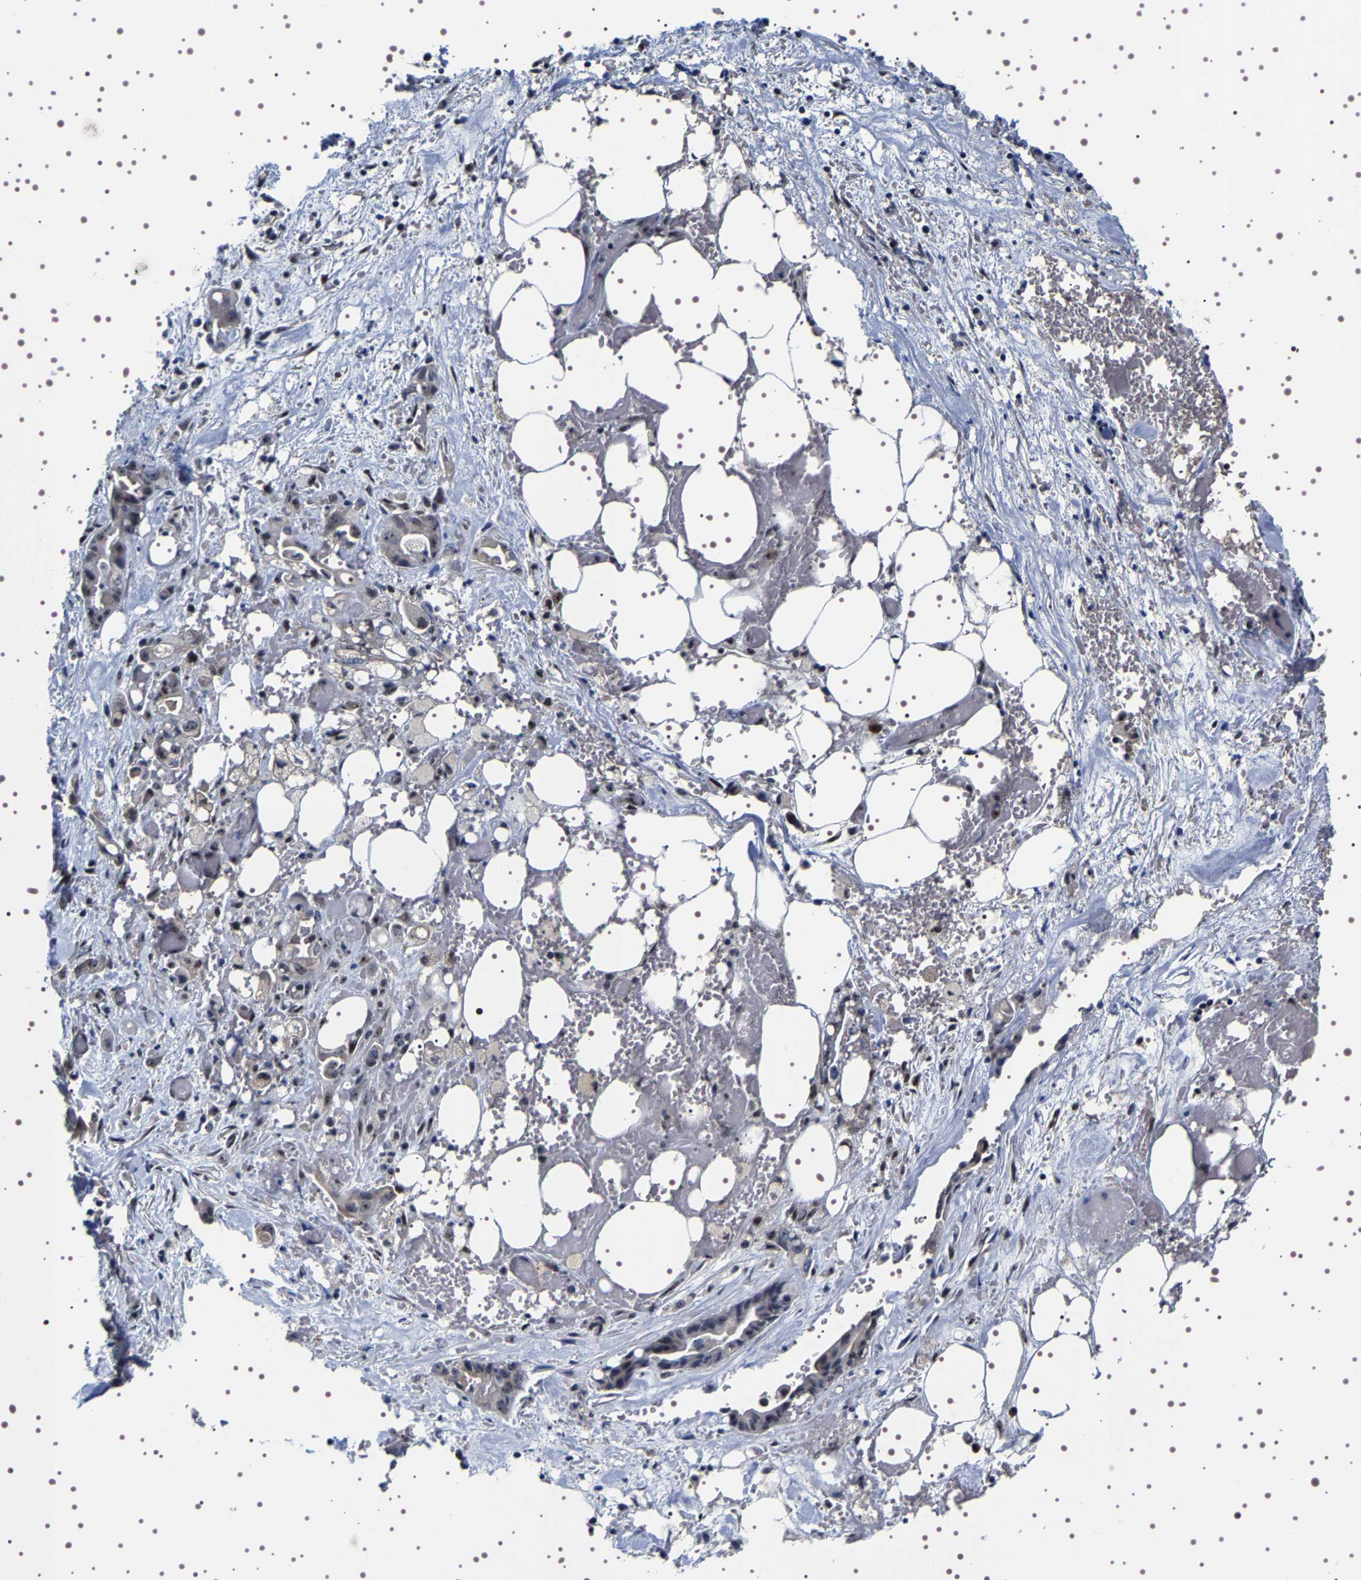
{"staining": {"intensity": "weak", "quantity": ">75%", "location": "nuclear"}, "tissue": "liver cancer", "cell_type": "Tumor cells", "image_type": "cancer", "snomed": [{"axis": "morphology", "description": "Cholangiocarcinoma"}, {"axis": "topography", "description": "Liver"}], "caption": "Immunohistochemical staining of cholangiocarcinoma (liver) shows weak nuclear protein expression in approximately >75% of tumor cells.", "gene": "GNL3", "patient": {"sex": "female", "age": 68}}